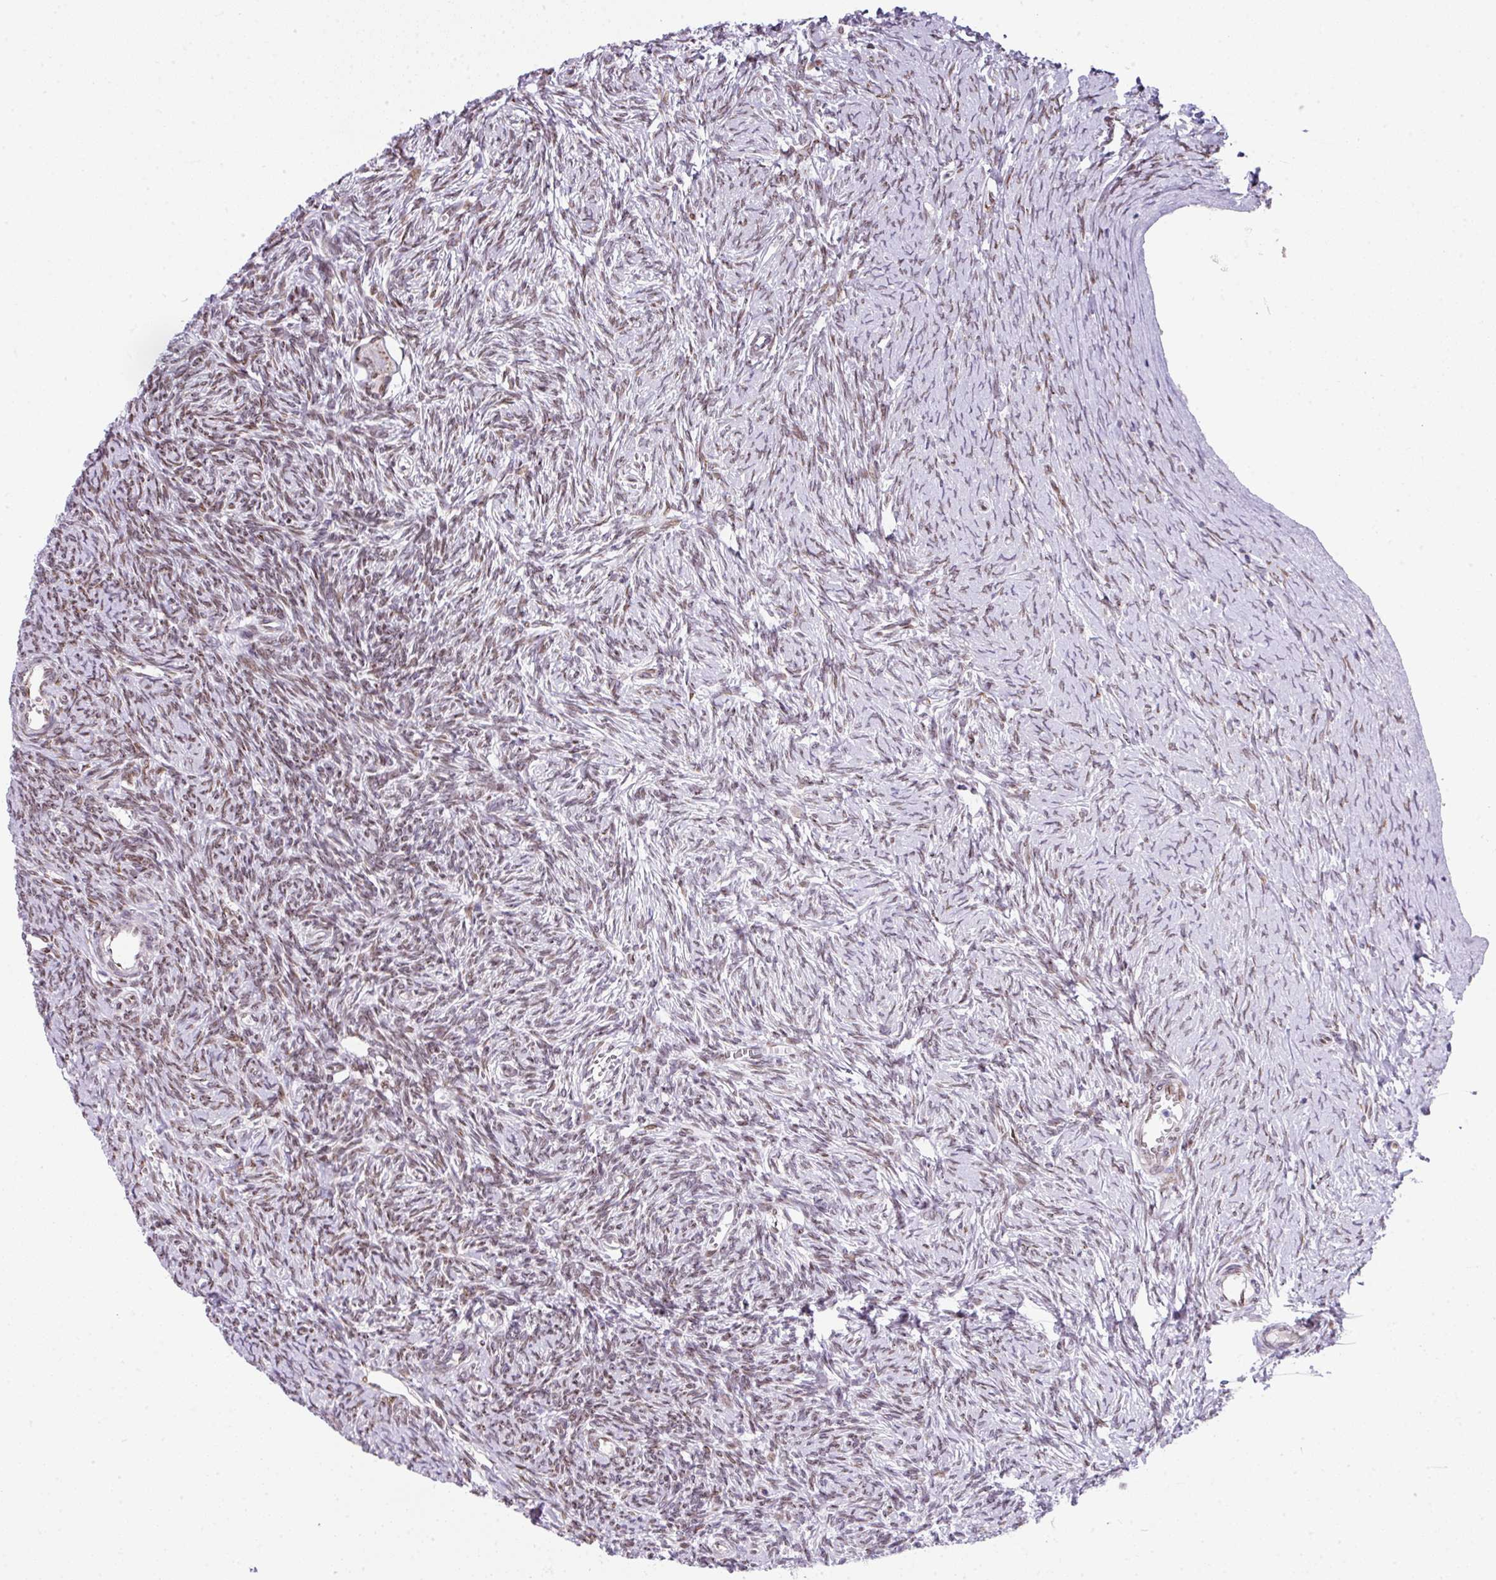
{"staining": {"intensity": "weak", "quantity": ">75%", "location": "cytoplasmic/membranous,nuclear"}, "tissue": "ovary", "cell_type": "Follicle cells", "image_type": "normal", "snomed": [{"axis": "morphology", "description": "Normal tissue, NOS"}, {"axis": "topography", "description": "Ovary"}], "caption": "The histopathology image demonstrates staining of normal ovary, revealing weak cytoplasmic/membranous,nuclear protein expression (brown color) within follicle cells.", "gene": "PLK1", "patient": {"sex": "female", "age": 39}}